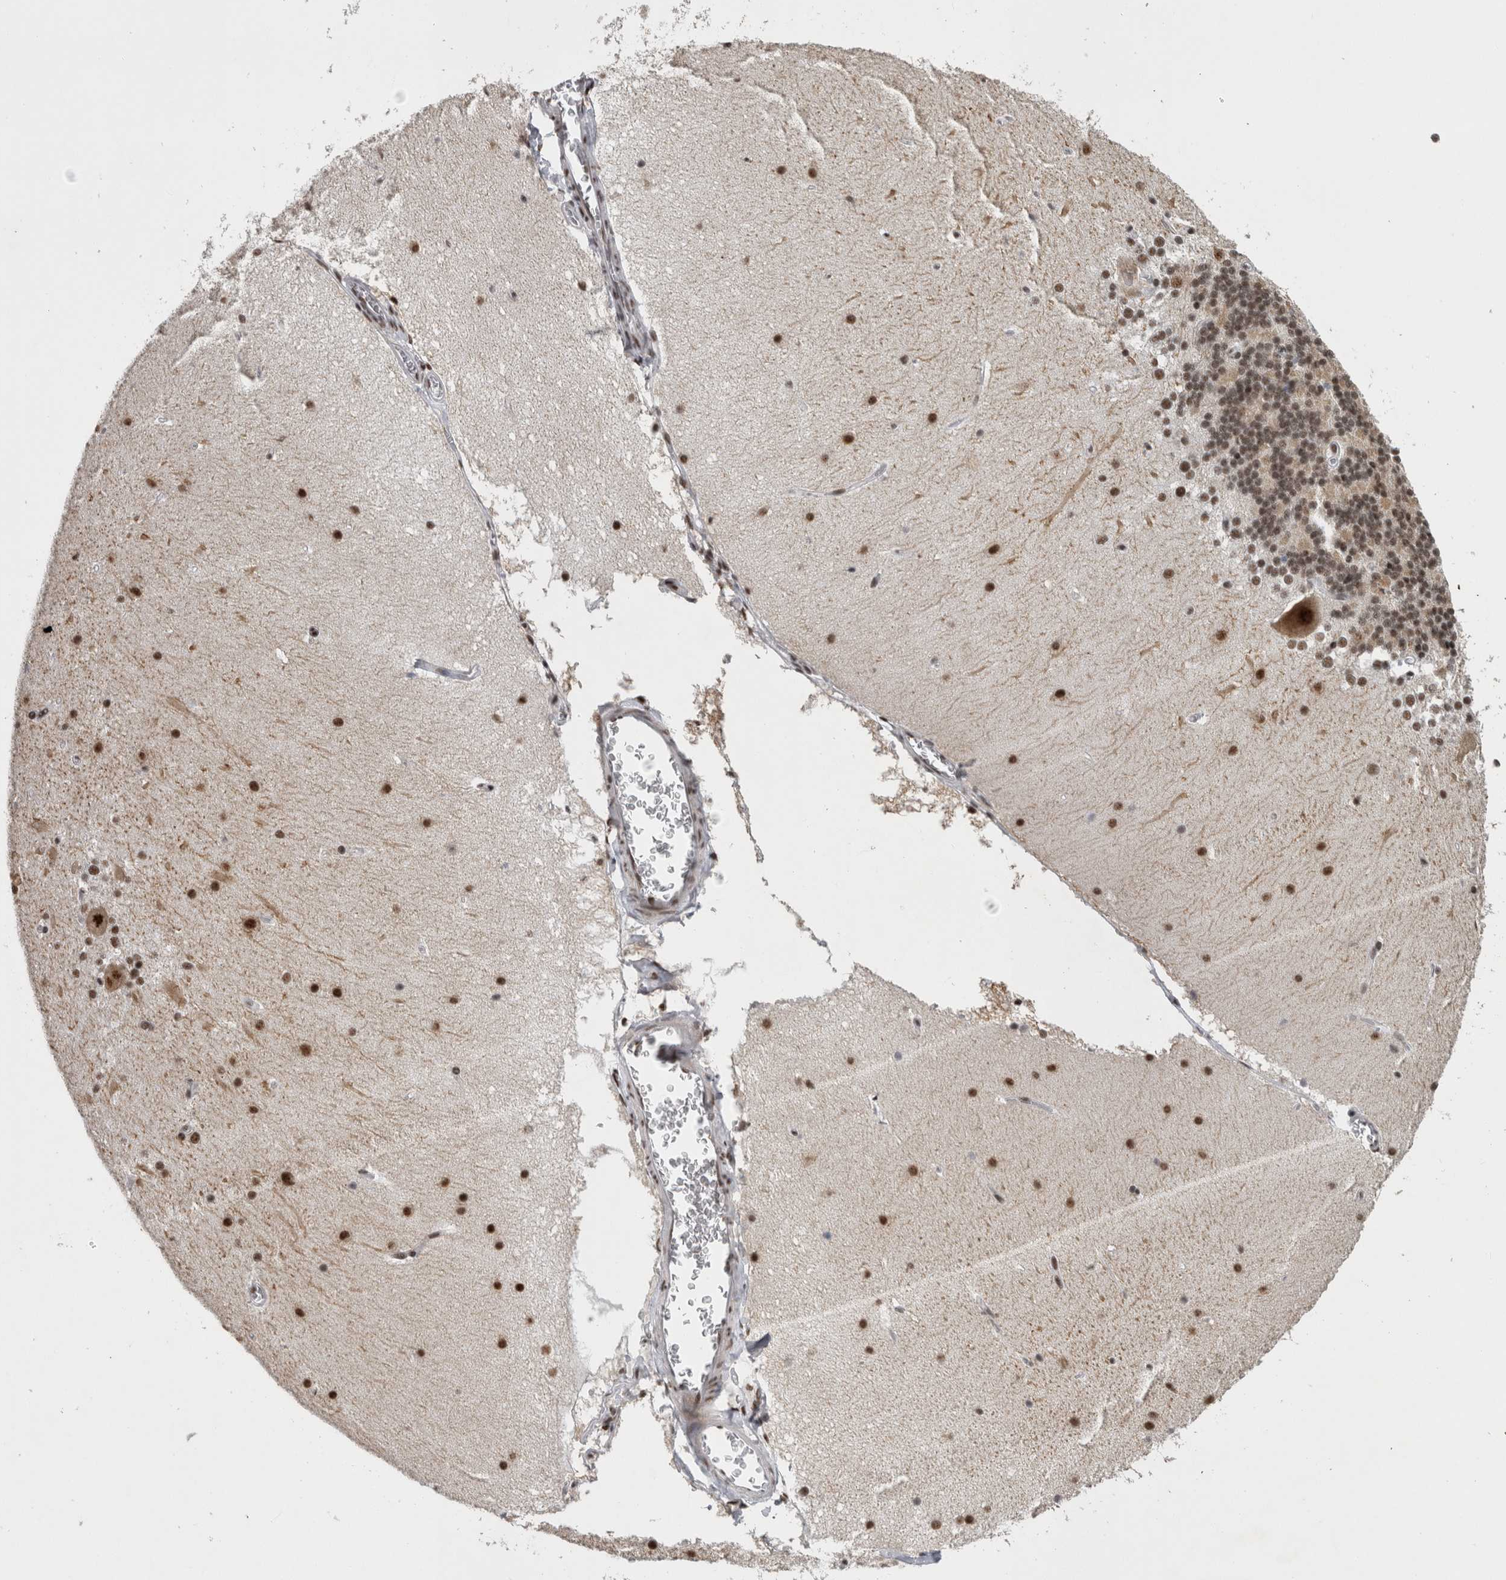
{"staining": {"intensity": "moderate", "quantity": ">75%", "location": "nuclear"}, "tissue": "cerebellum", "cell_type": "Cells in granular layer", "image_type": "normal", "snomed": [{"axis": "morphology", "description": "Normal tissue, NOS"}, {"axis": "topography", "description": "Cerebellum"}], "caption": "Immunohistochemistry (IHC) of benign human cerebellum demonstrates medium levels of moderate nuclear positivity in about >75% of cells in granular layer. Nuclei are stained in blue.", "gene": "CDK11A", "patient": {"sex": "female", "age": 19}}